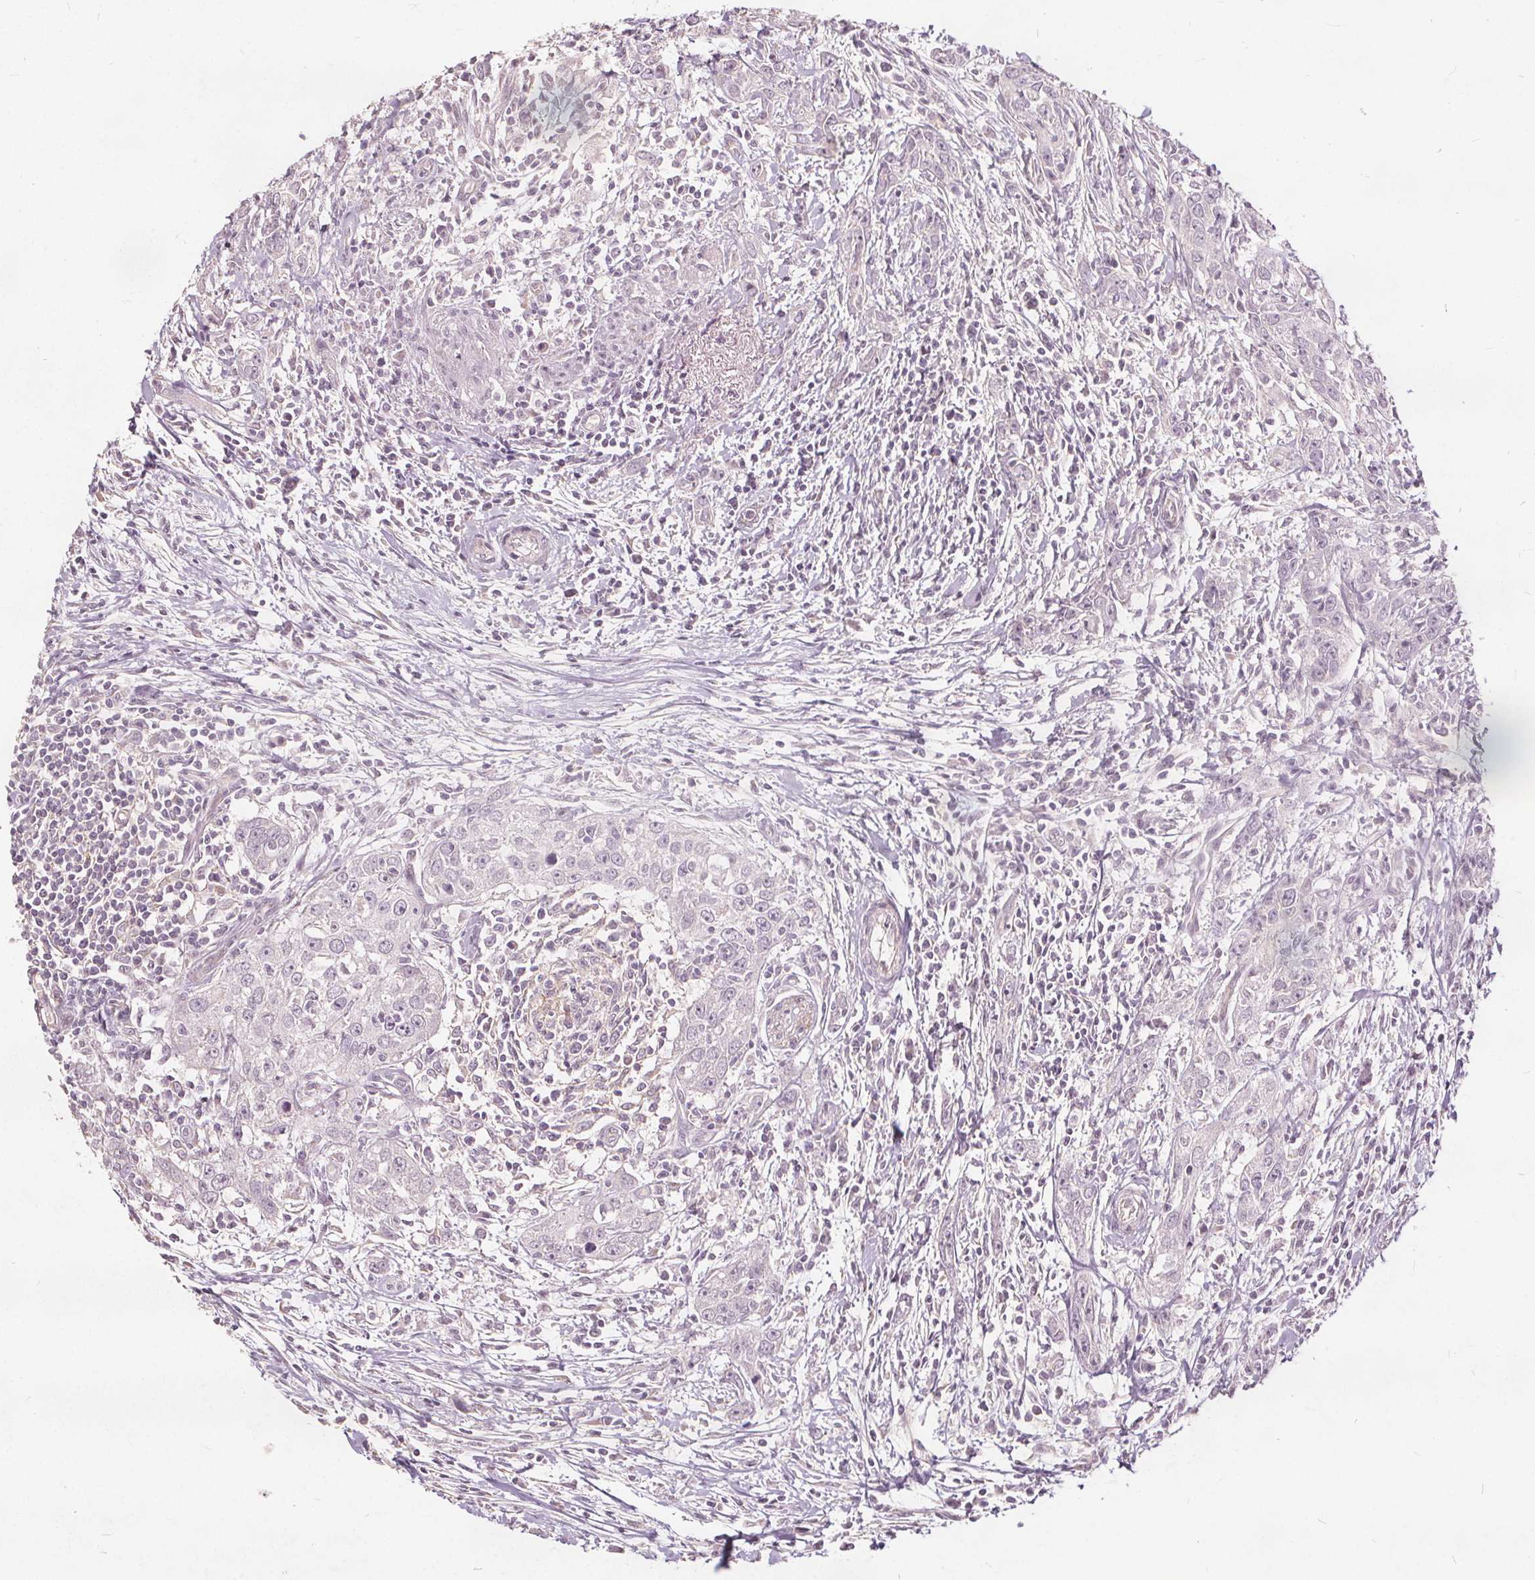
{"staining": {"intensity": "negative", "quantity": "none", "location": "none"}, "tissue": "urothelial cancer", "cell_type": "Tumor cells", "image_type": "cancer", "snomed": [{"axis": "morphology", "description": "Urothelial carcinoma, High grade"}, {"axis": "topography", "description": "Urinary bladder"}], "caption": "This is an immunohistochemistry image of human urothelial cancer. There is no positivity in tumor cells.", "gene": "PTPRT", "patient": {"sex": "male", "age": 83}}